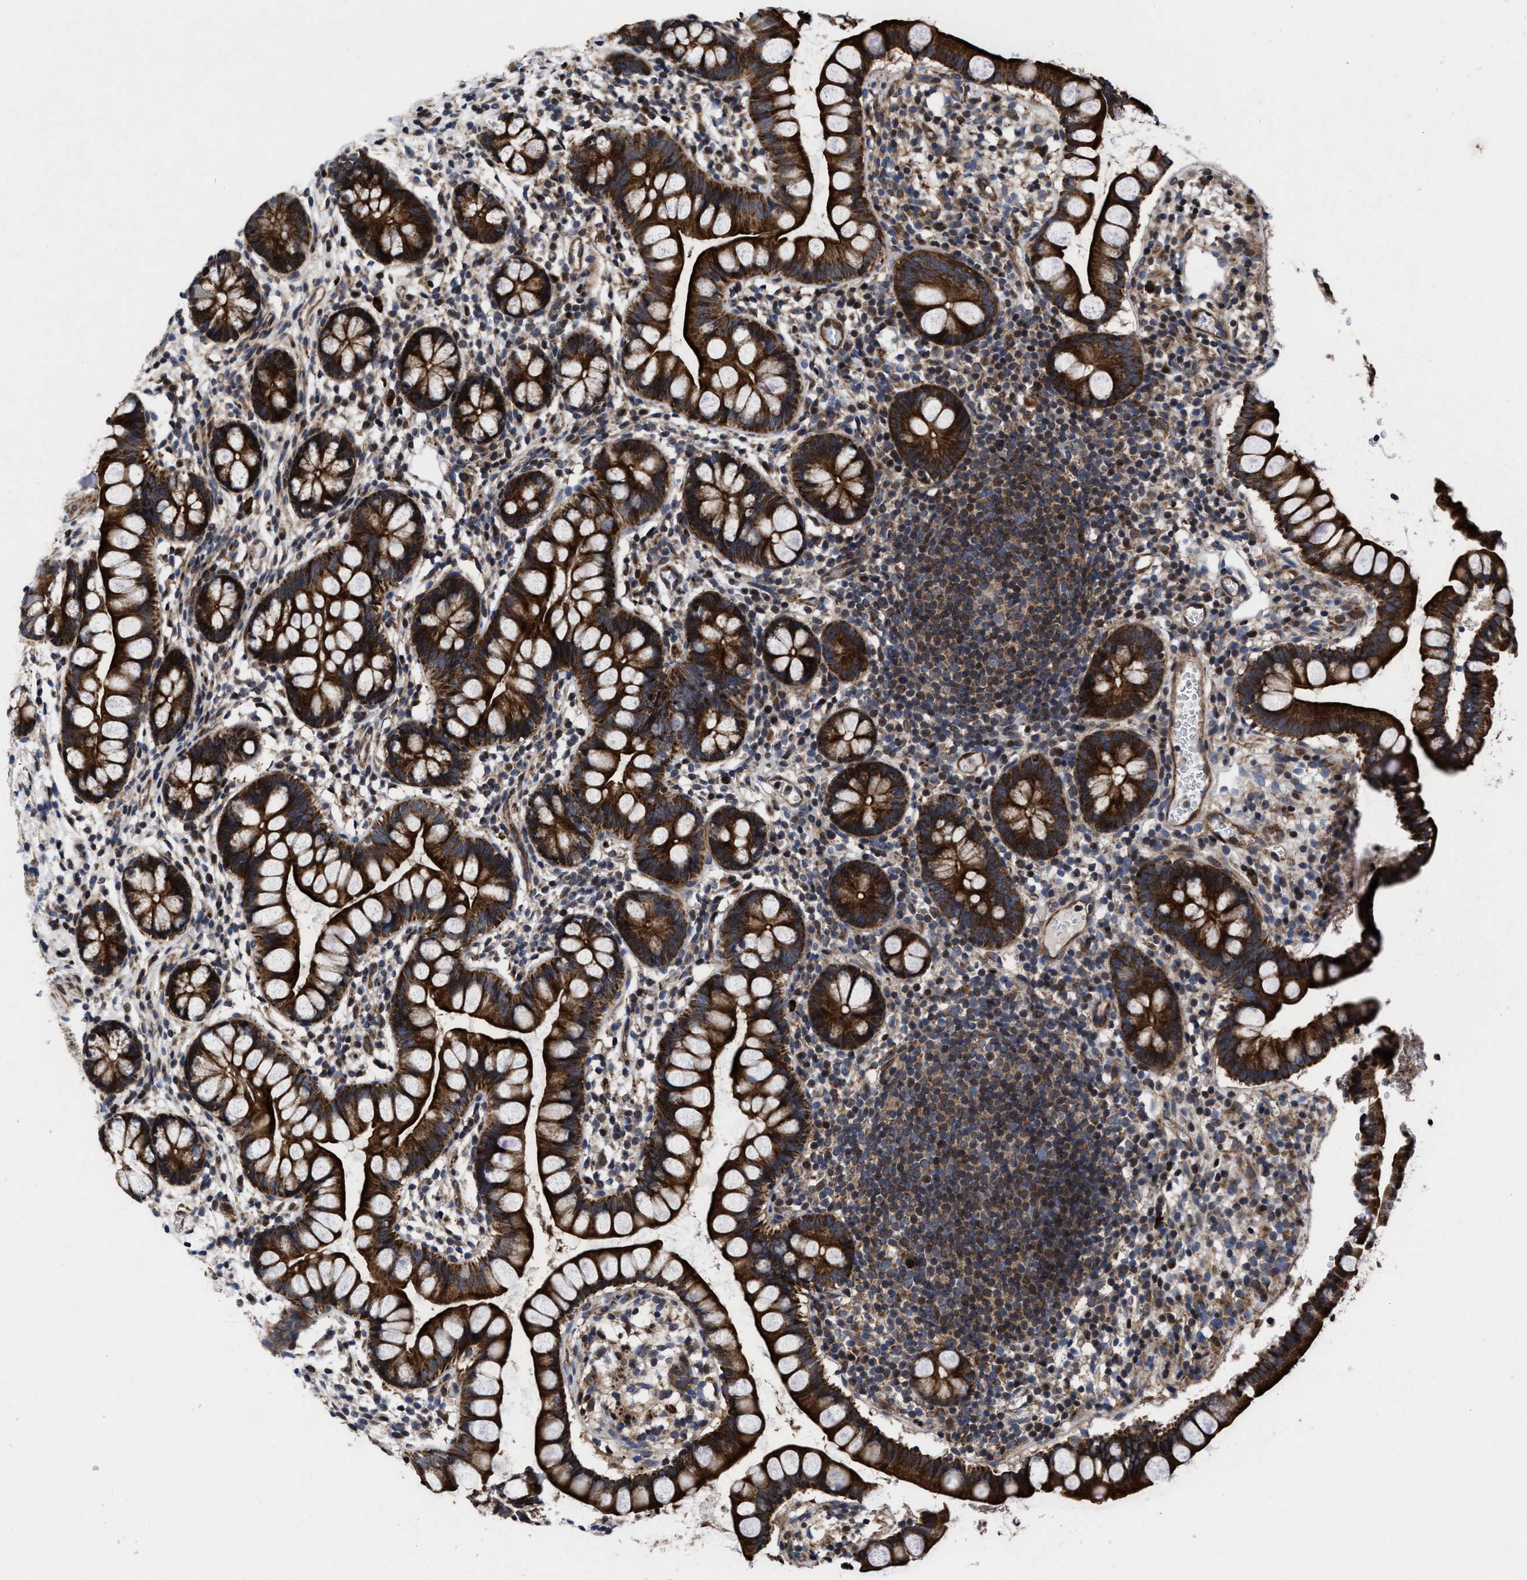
{"staining": {"intensity": "strong", "quantity": ">75%", "location": "cytoplasmic/membranous"}, "tissue": "small intestine", "cell_type": "Glandular cells", "image_type": "normal", "snomed": [{"axis": "morphology", "description": "Normal tissue, NOS"}, {"axis": "topography", "description": "Small intestine"}], "caption": "High-power microscopy captured an IHC image of normal small intestine, revealing strong cytoplasmic/membranous staining in approximately >75% of glandular cells.", "gene": "MRPL50", "patient": {"sex": "female", "age": 84}}